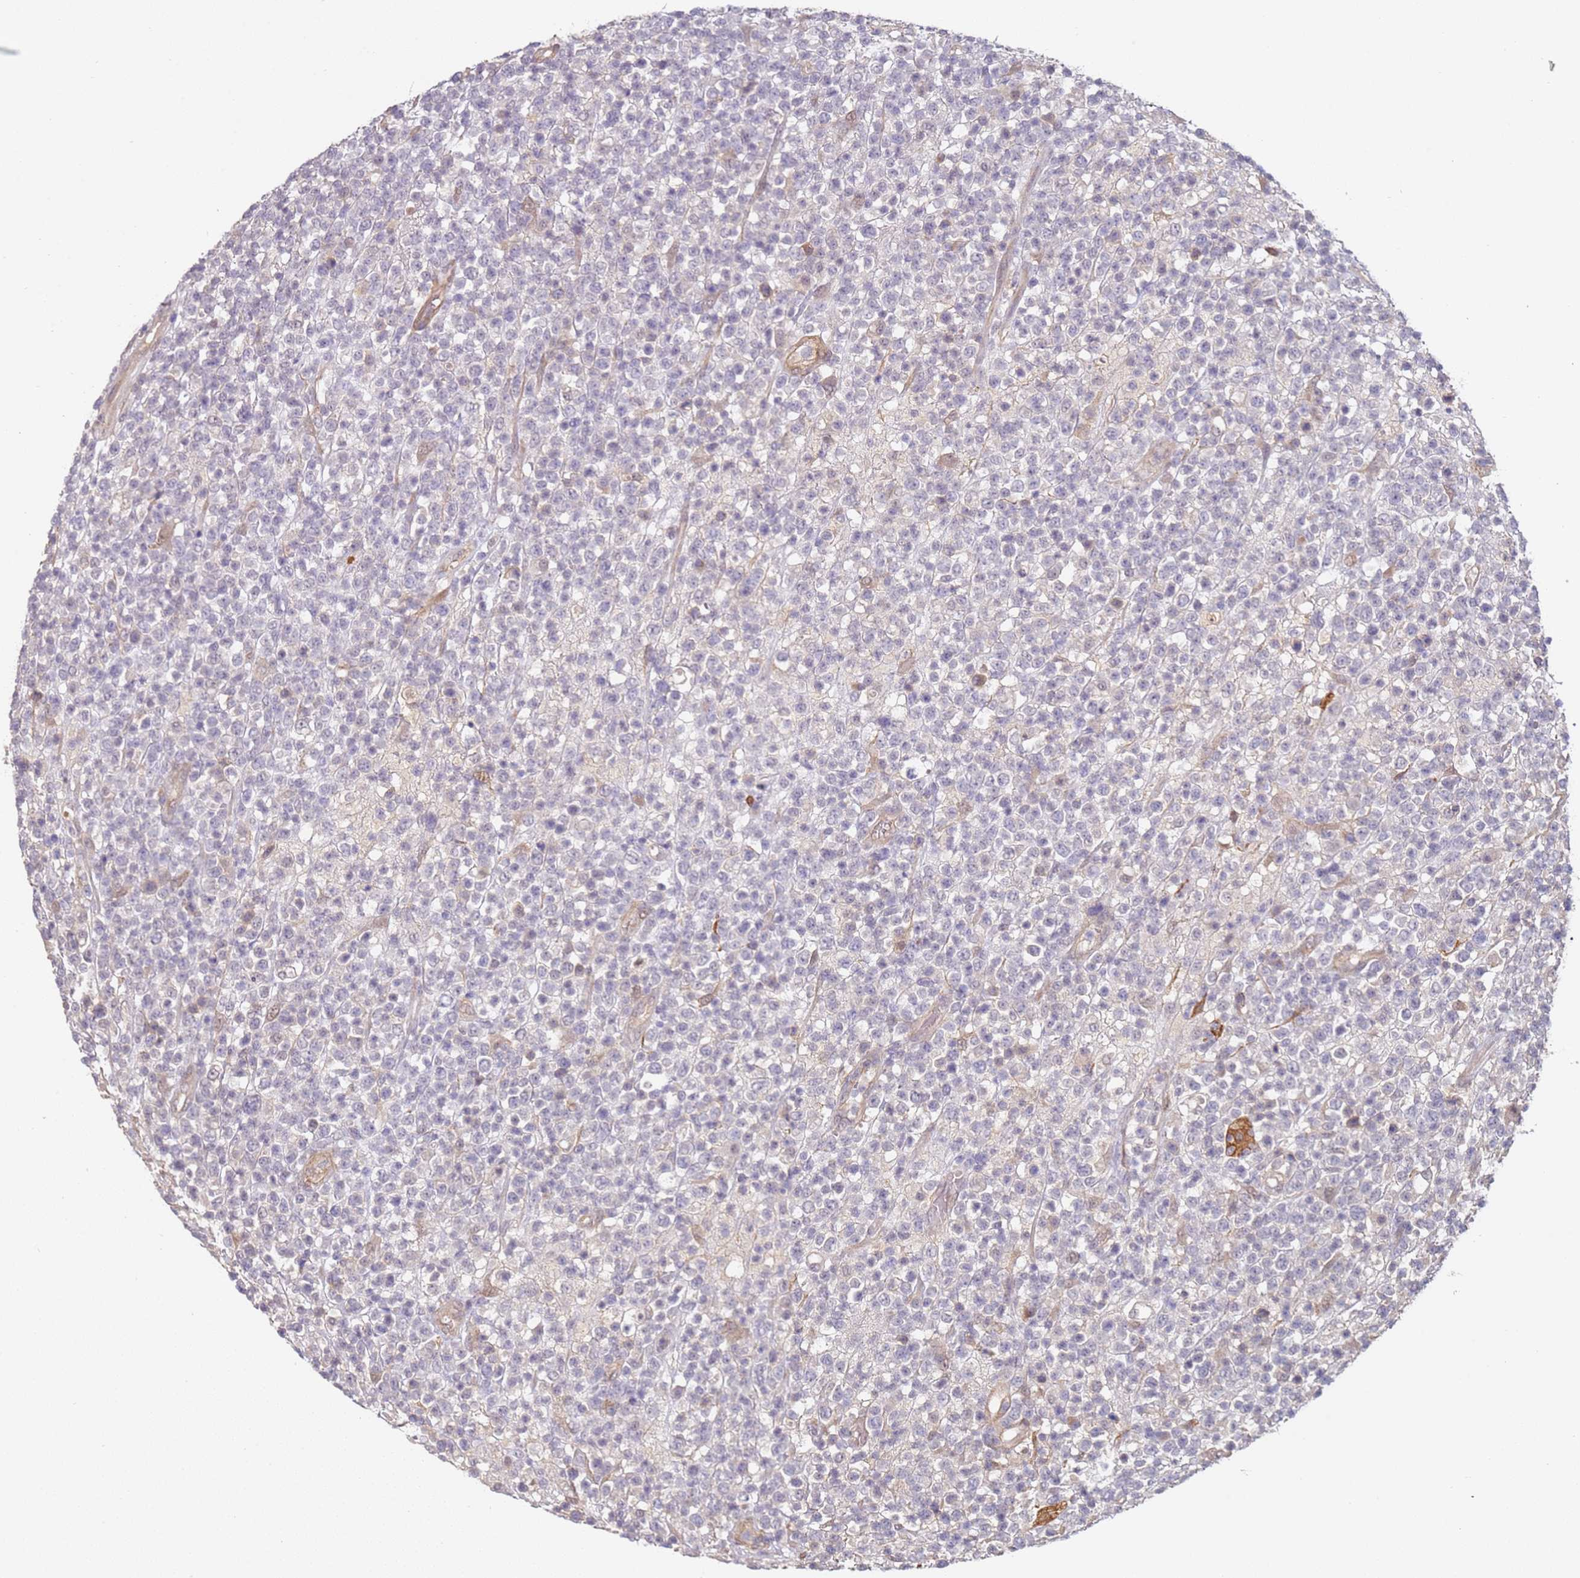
{"staining": {"intensity": "negative", "quantity": "none", "location": "none"}, "tissue": "lymphoma", "cell_type": "Tumor cells", "image_type": "cancer", "snomed": [{"axis": "morphology", "description": "Malignant lymphoma, non-Hodgkin's type, High grade"}, {"axis": "topography", "description": "Colon"}], "caption": "A high-resolution image shows immunohistochemistry (IHC) staining of lymphoma, which displays no significant staining in tumor cells. Nuclei are stained in blue.", "gene": "WDR93", "patient": {"sex": "female", "age": 53}}